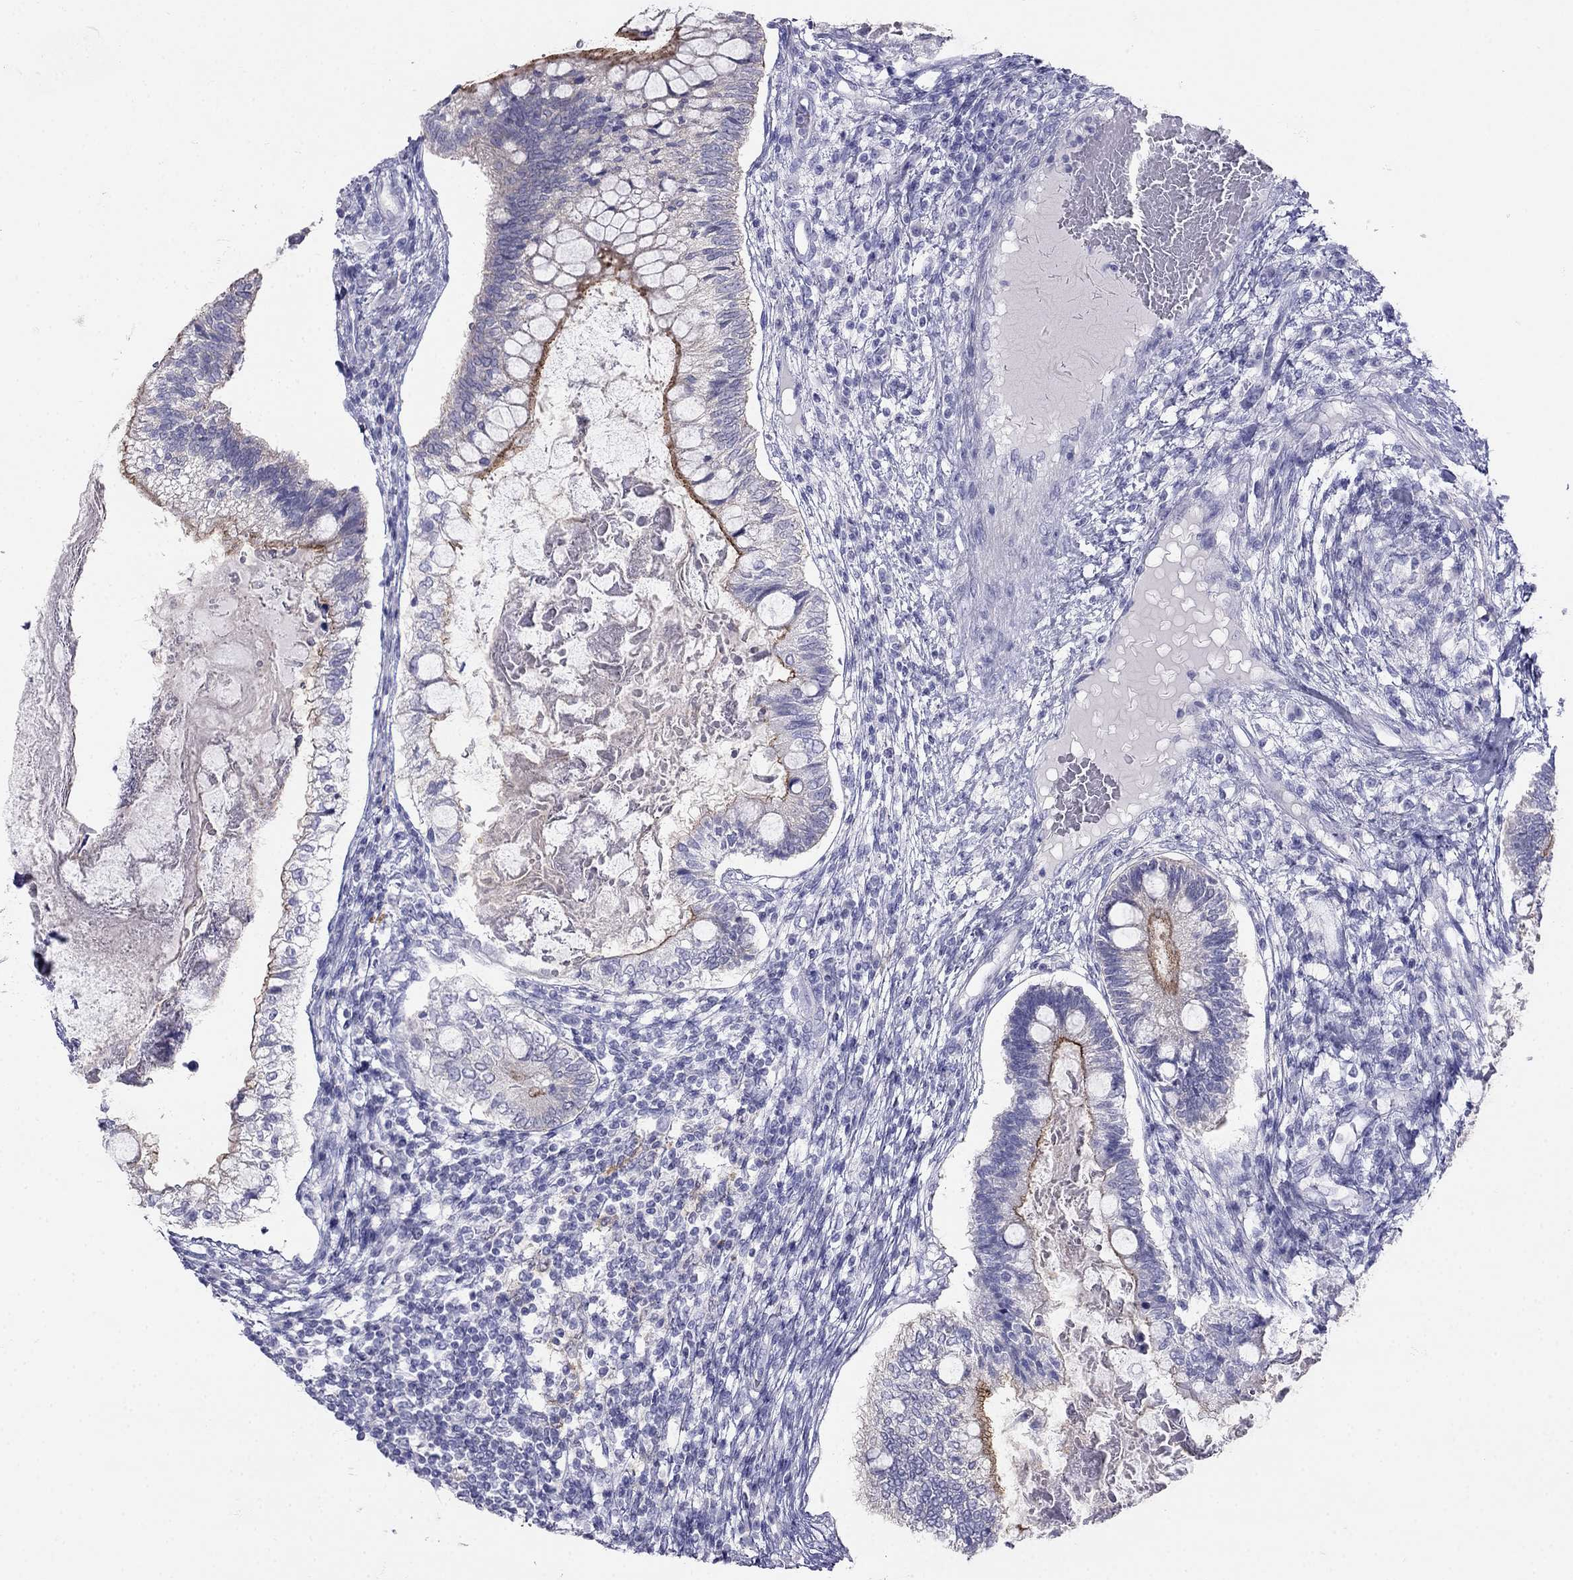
{"staining": {"intensity": "strong", "quantity": "<25%", "location": "cytoplasmic/membranous"}, "tissue": "testis cancer", "cell_type": "Tumor cells", "image_type": "cancer", "snomed": [{"axis": "morphology", "description": "Seminoma, NOS"}, {"axis": "morphology", "description": "Carcinoma, Embryonal, NOS"}, {"axis": "topography", "description": "Testis"}], "caption": "Protein expression analysis of human testis embryonal carcinoma reveals strong cytoplasmic/membranous positivity in approximately <25% of tumor cells.", "gene": "RFLNA", "patient": {"sex": "male", "age": 41}}